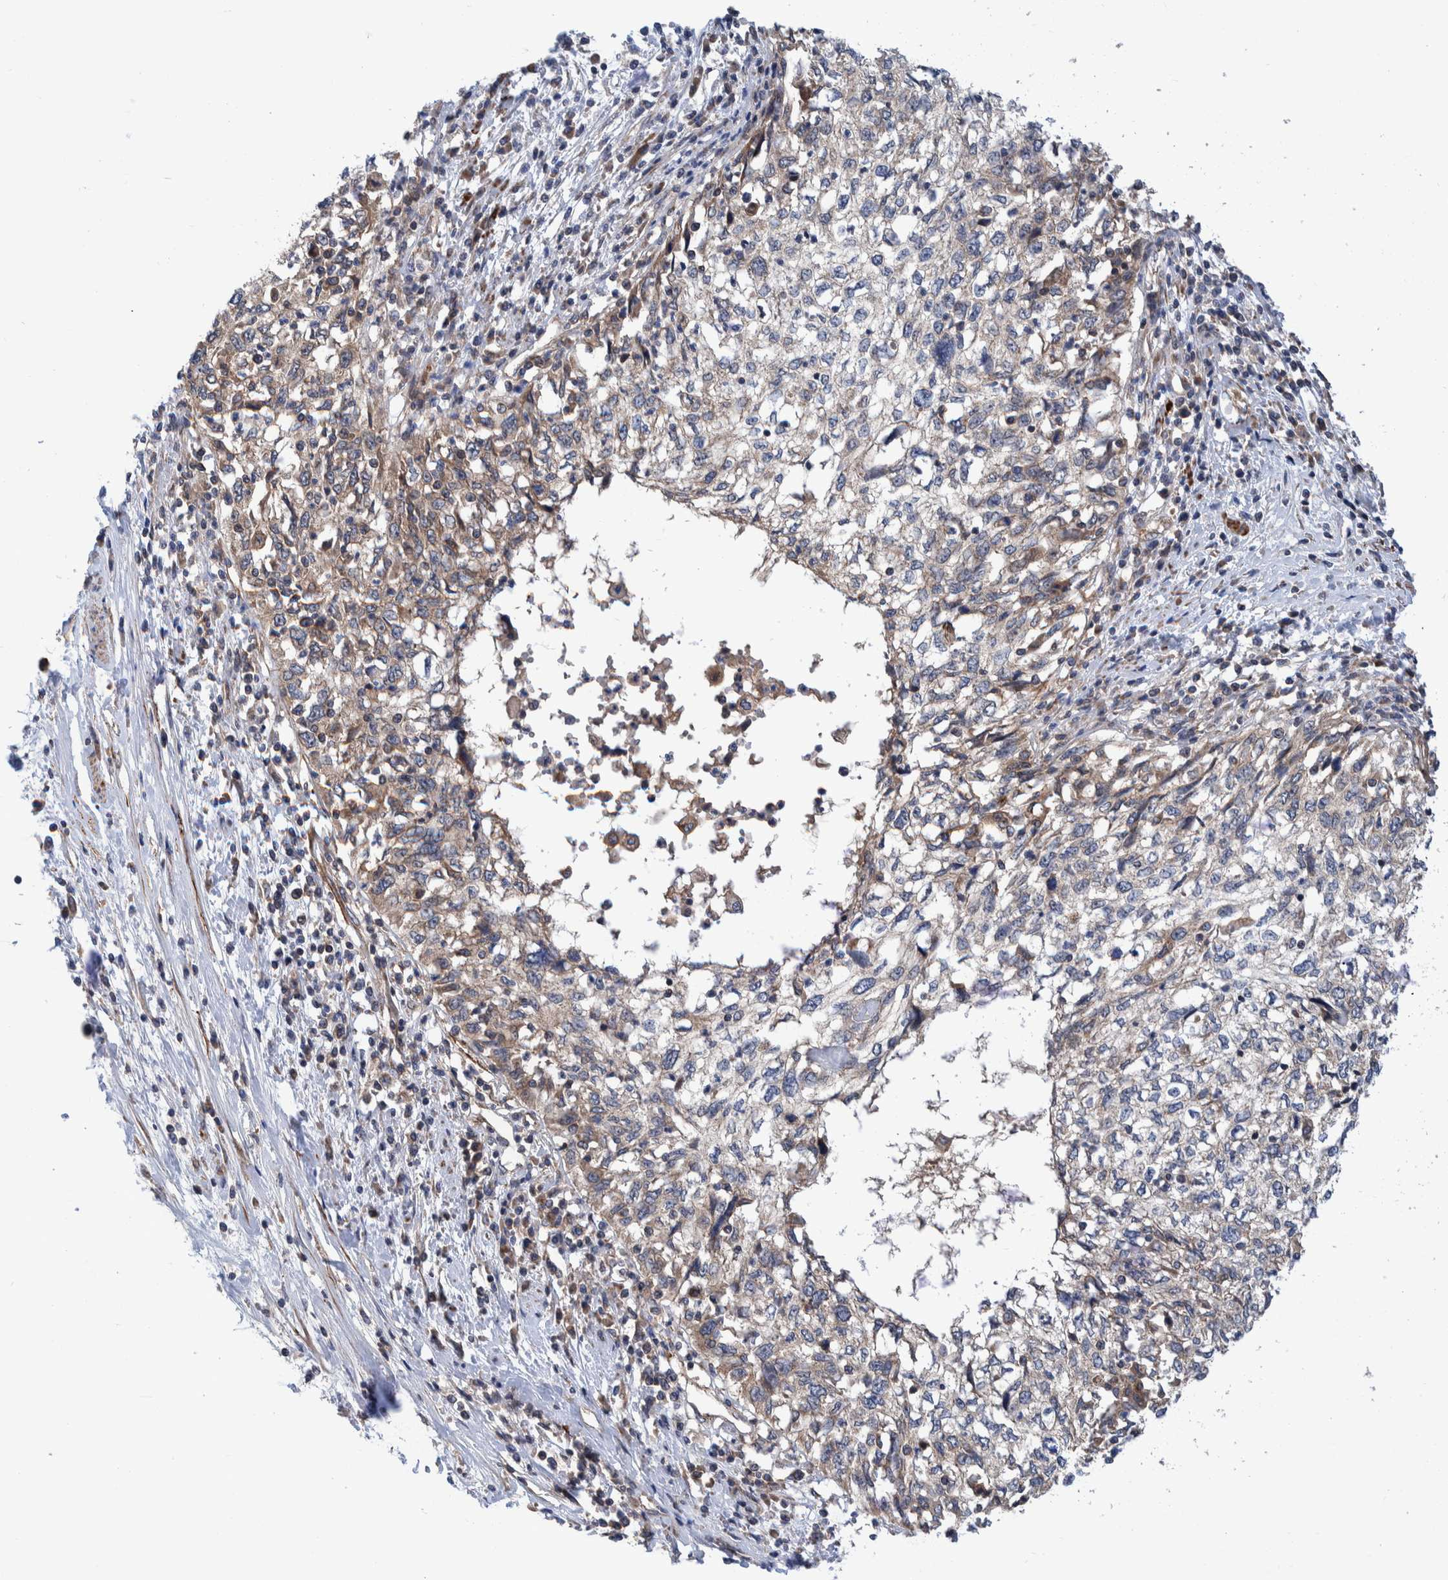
{"staining": {"intensity": "weak", "quantity": "25%-75%", "location": "cytoplasmic/membranous"}, "tissue": "cervical cancer", "cell_type": "Tumor cells", "image_type": "cancer", "snomed": [{"axis": "morphology", "description": "Squamous cell carcinoma, NOS"}, {"axis": "topography", "description": "Cervix"}], "caption": "Human cervical cancer stained with a protein marker exhibits weak staining in tumor cells.", "gene": "SLC25A10", "patient": {"sex": "female", "age": 57}}